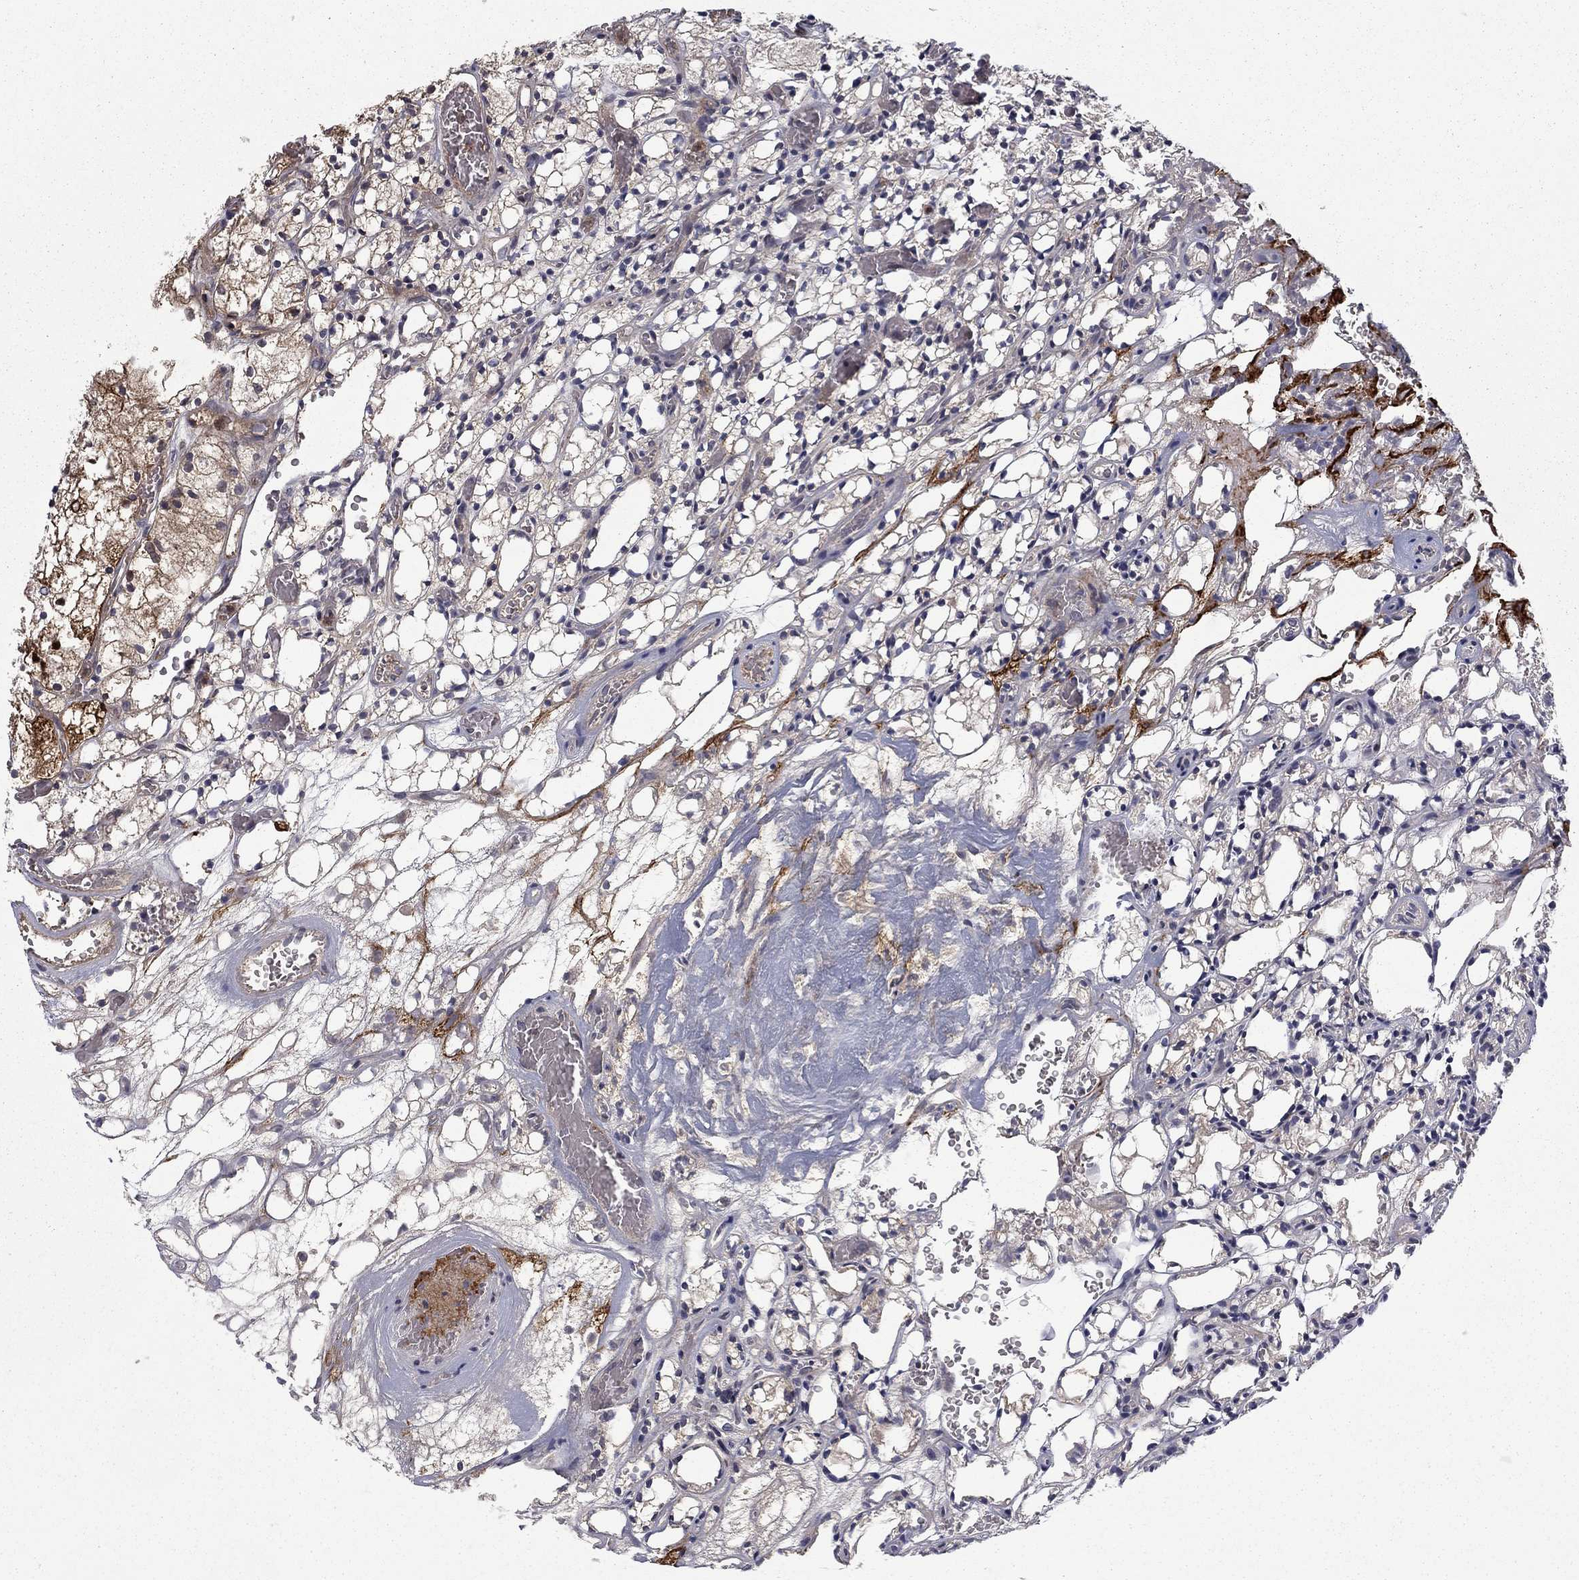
{"staining": {"intensity": "negative", "quantity": "none", "location": "none"}, "tissue": "renal cancer", "cell_type": "Tumor cells", "image_type": "cancer", "snomed": [{"axis": "morphology", "description": "Adenocarcinoma, NOS"}, {"axis": "topography", "description": "Kidney"}], "caption": "There is no significant expression in tumor cells of renal cancer.", "gene": "HDAC4", "patient": {"sex": "female", "age": 69}}